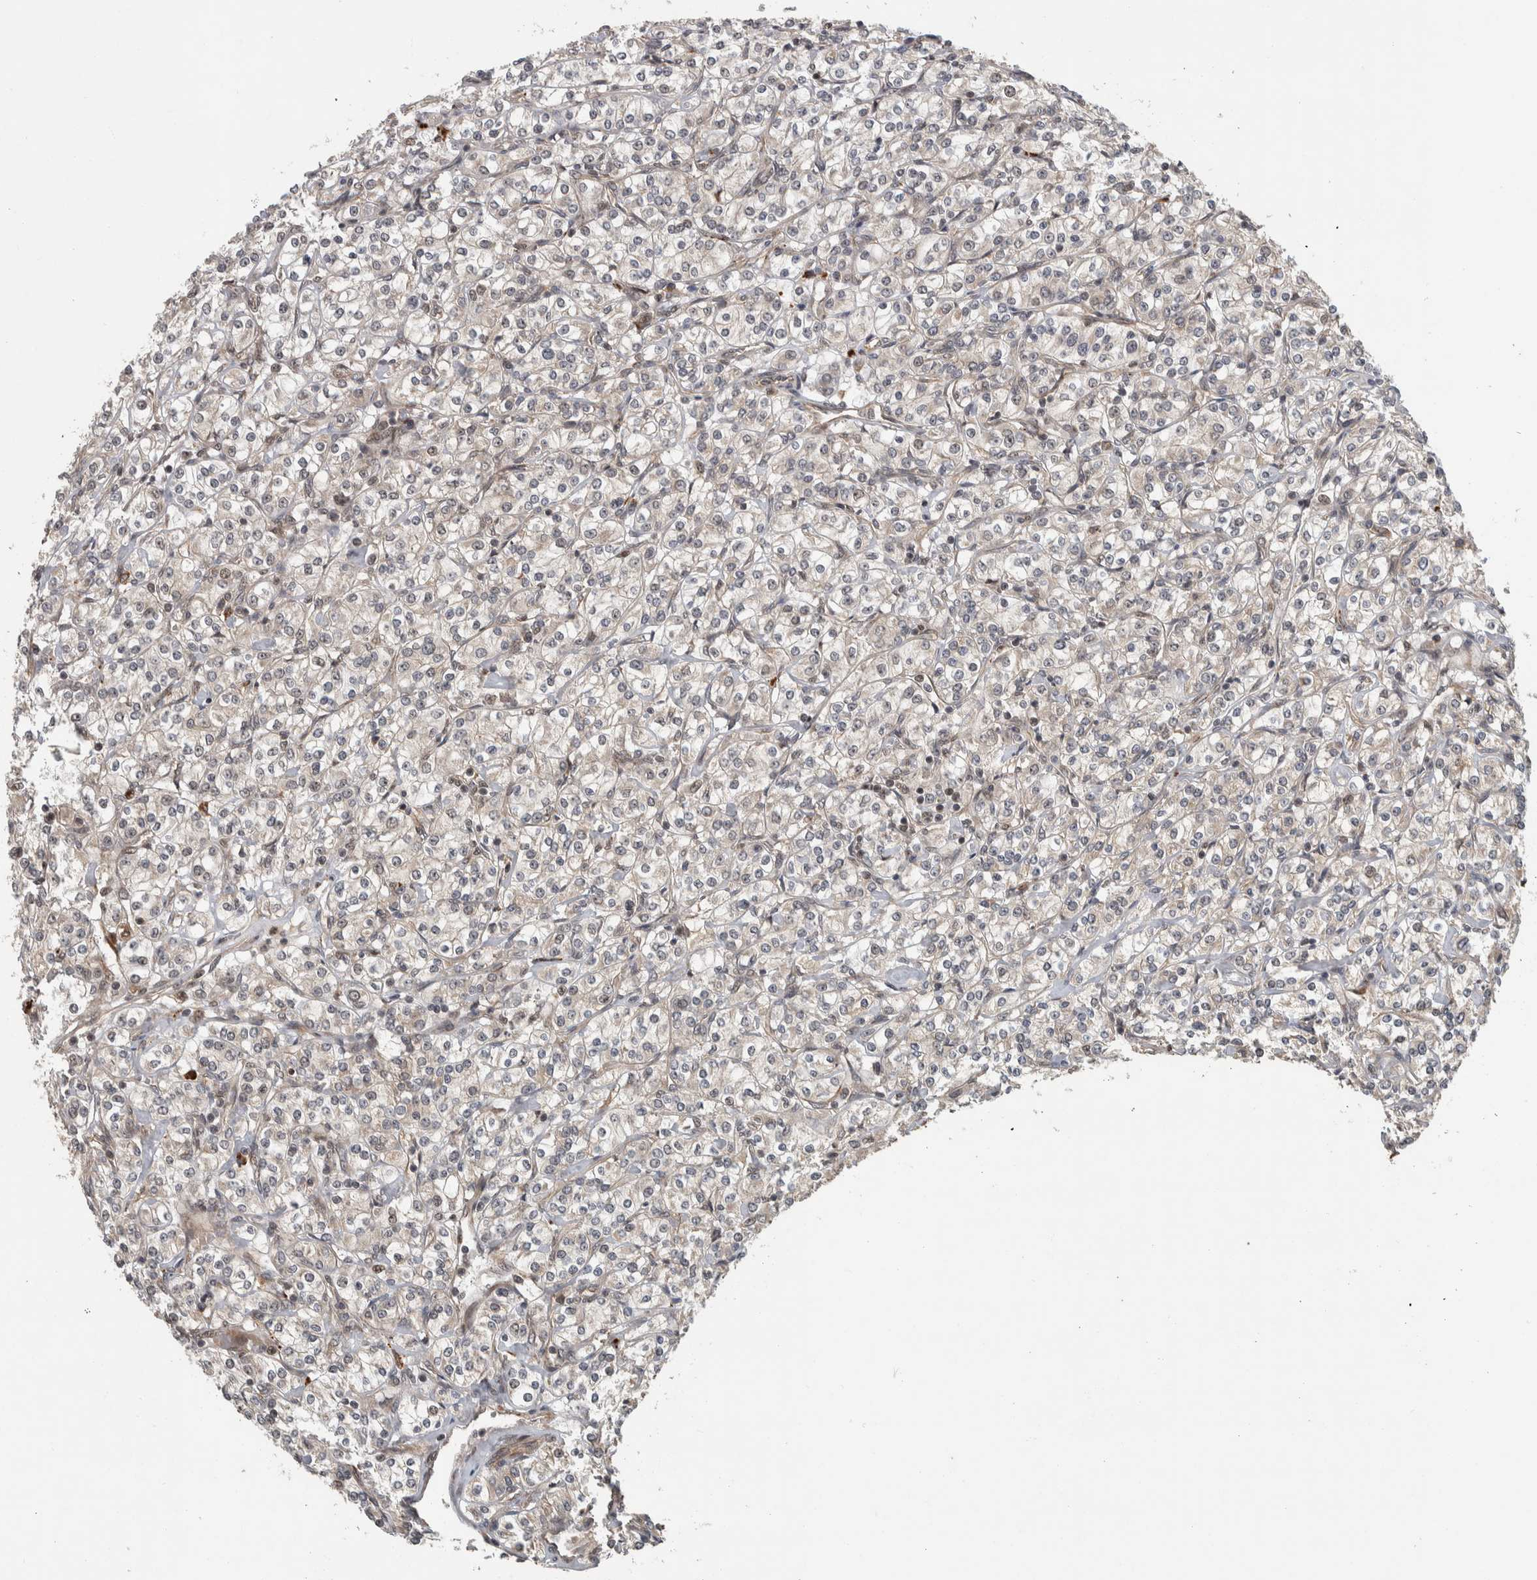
{"staining": {"intensity": "weak", "quantity": "<25%", "location": "nuclear"}, "tissue": "renal cancer", "cell_type": "Tumor cells", "image_type": "cancer", "snomed": [{"axis": "morphology", "description": "Adenocarcinoma, NOS"}, {"axis": "topography", "description": "Kidney"}], "caption": "High power microscopy micrograph of an IHC histopathology image of renal cancer (adenocarcinoma), revealing no significant positivity in tumor cells. (DAB (3,3'-diaminobenzidine) IHC visualized using brightfield microscopy, high magnification).", "gene": "RPS6KA4", "patient": {"sex": "male", "age": 77}}